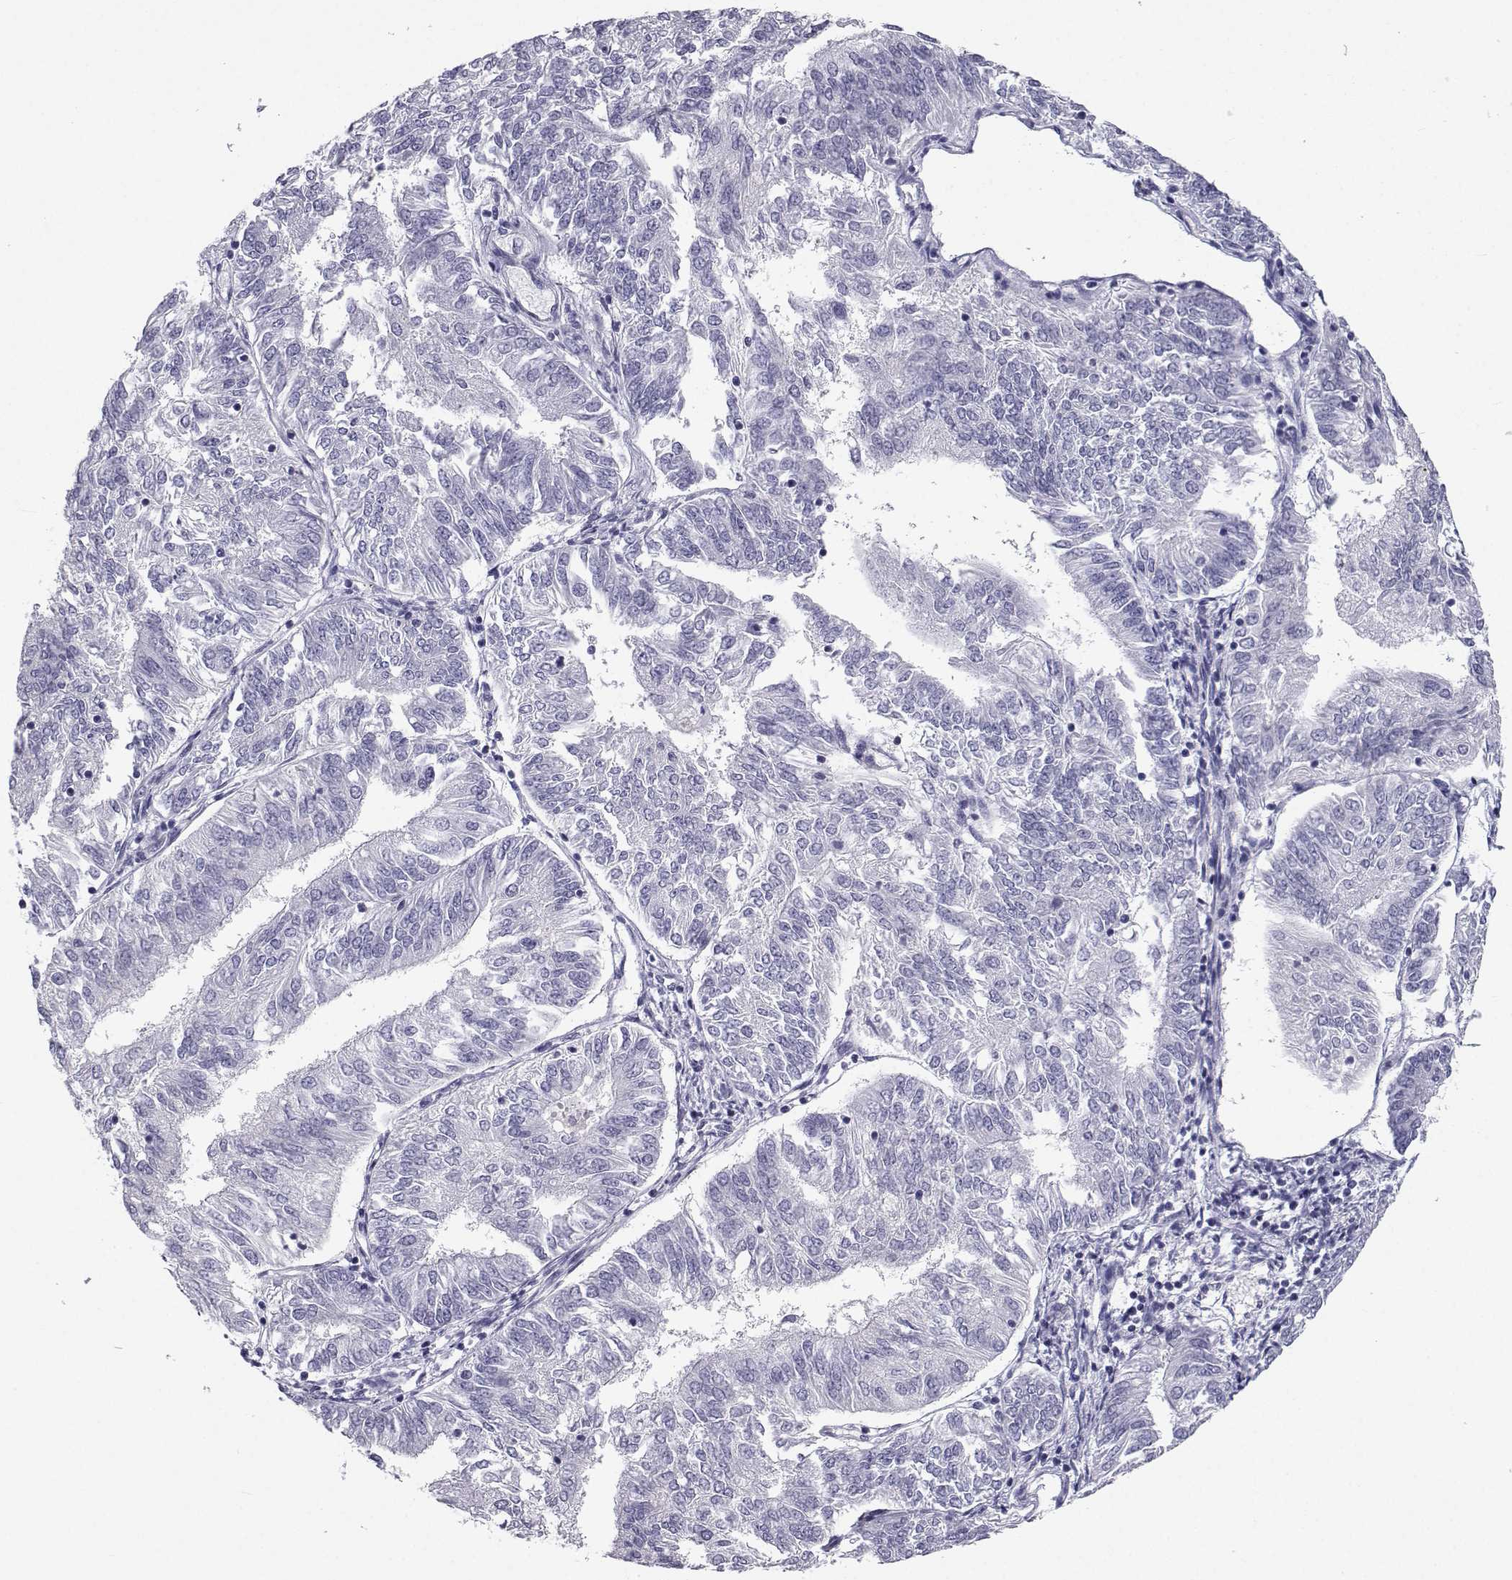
{"staining": {"intensity": "negative", "quantity": "none", "location": "none"}, "tissue": "endometrial cancer", "cell_type": "Tumor cells", "image_type": "cancer", "snomed": [{"axis": "morphology", "description": "Adenocarcinoma, NOS"}, {"axis": "topography", "description": "Endometrium"}], "caption": "An immunohistochemistry photomicrograph of adenocarcinoma (endometrial) is shown. There is no staining in tumor cells of adenocarcinoma (endometrial).", "gene": "PCSK1N", "patient": {"sex": "female", "age": 58}}